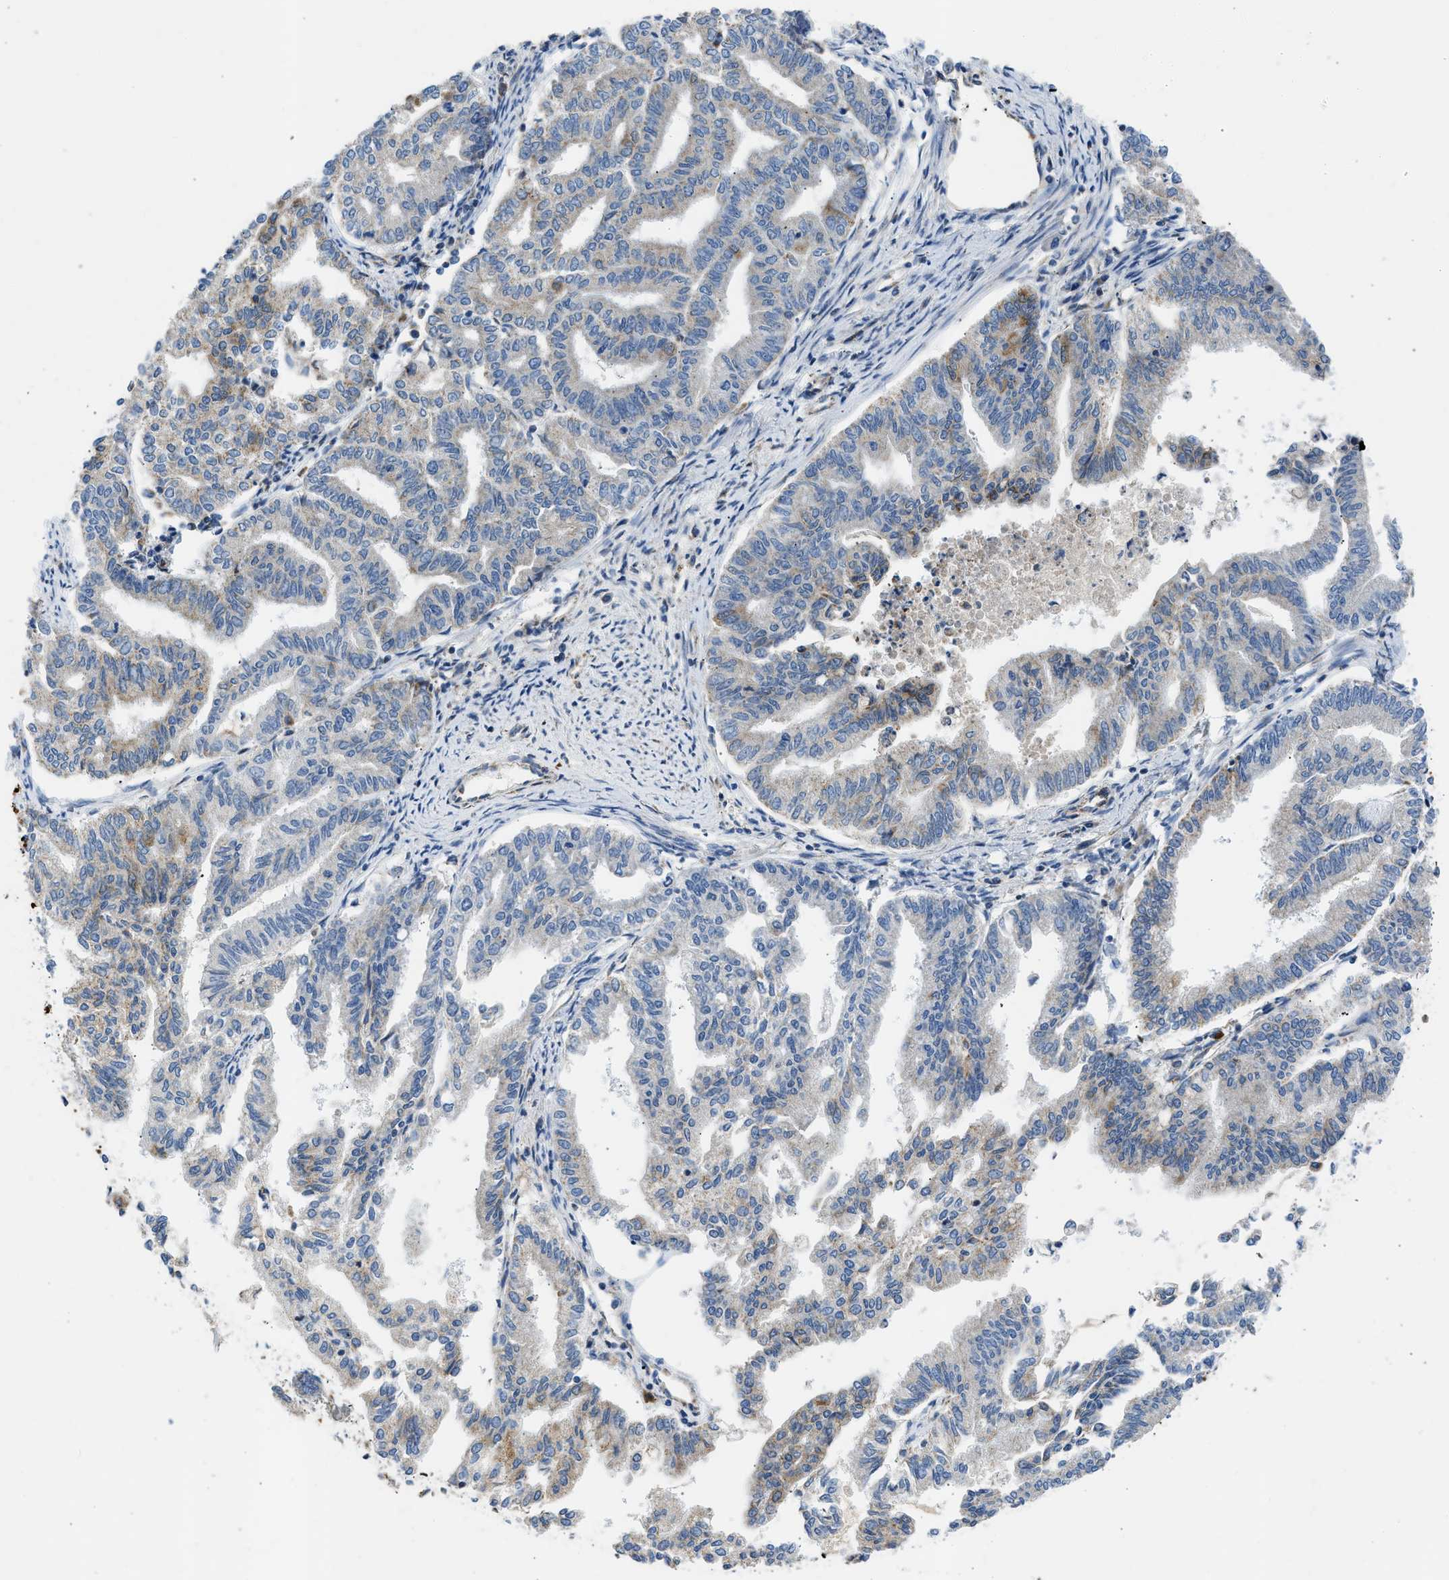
{"staining": {"intensity": "moderate", "quantity": "<25%", "location": "cytoplasmic/membranous"}, "tissue": "endometrial cancer", "cell_type": "Tumor cells", "image_type": "cancer", "snomed": [{"axis": "morphology", "description": "Adenocarcinoma, NOS"}, {"axis": "topography", "description": "Endometrium"}], "caption": "IHC of human endometrial adenocarcinoma reveals low levels of moderate cytoplasmic/membranous positivity in about <25% of tumor cells. (DAB IHC with brightfield microscopy, high magnification).", "gene": "CAMKK2", "patient": {"sex": "female", "age": 79}}